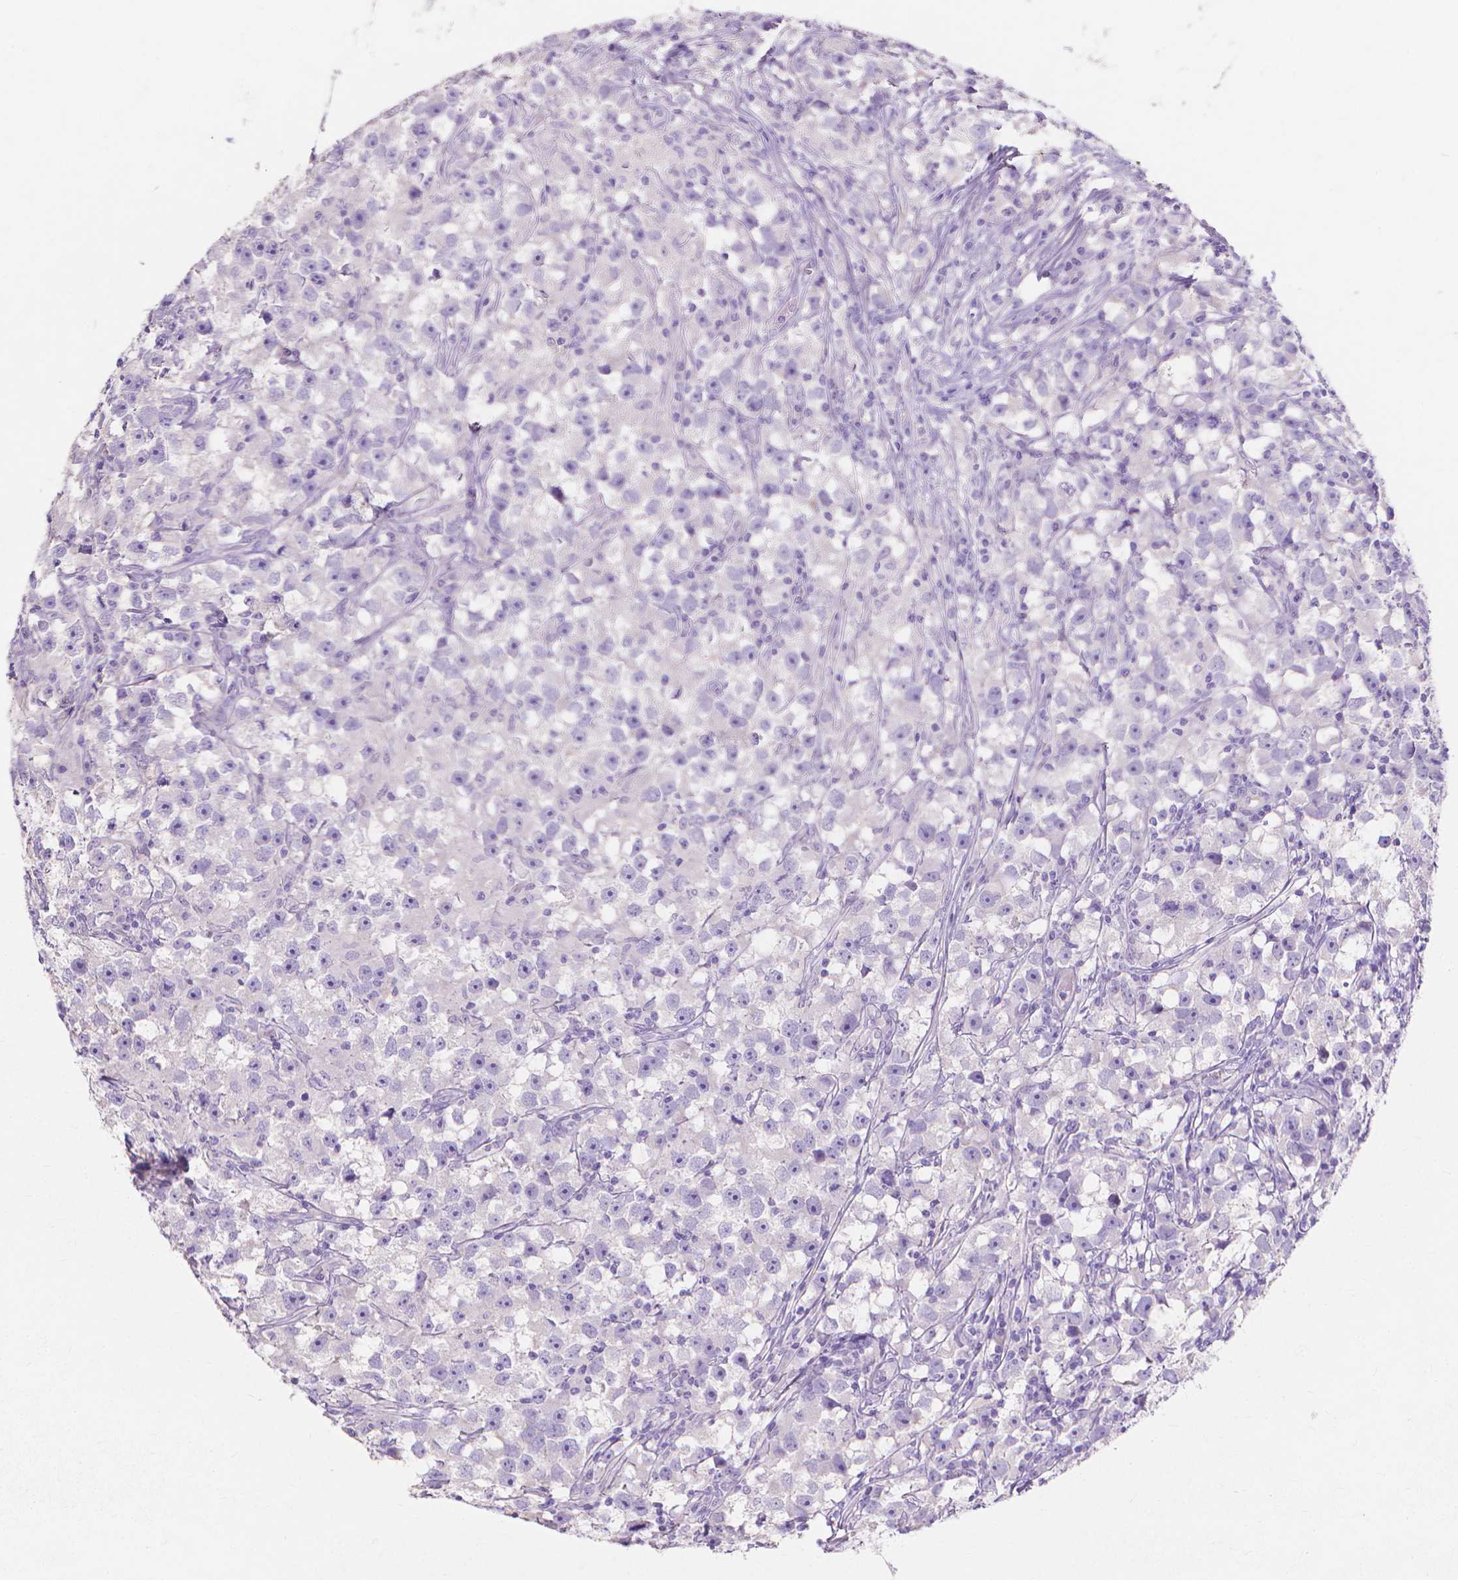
{"staining": {"intensity": "negative", "quantity": "none", "location": "none"}, "tissue": "testis cancer", "cell_type": "Tumor cells", "image_type": "cancer", "snomed": [{"axis": "morphology", "description": "Seminoma, NOS"}, {"axis": "topography", "description": "Testis"}], "caption": "There is no significant staining in tumor cells of testis seminoma.", "gene": "MBLAC1", "patient": {"sex": "male", "age": 33}}